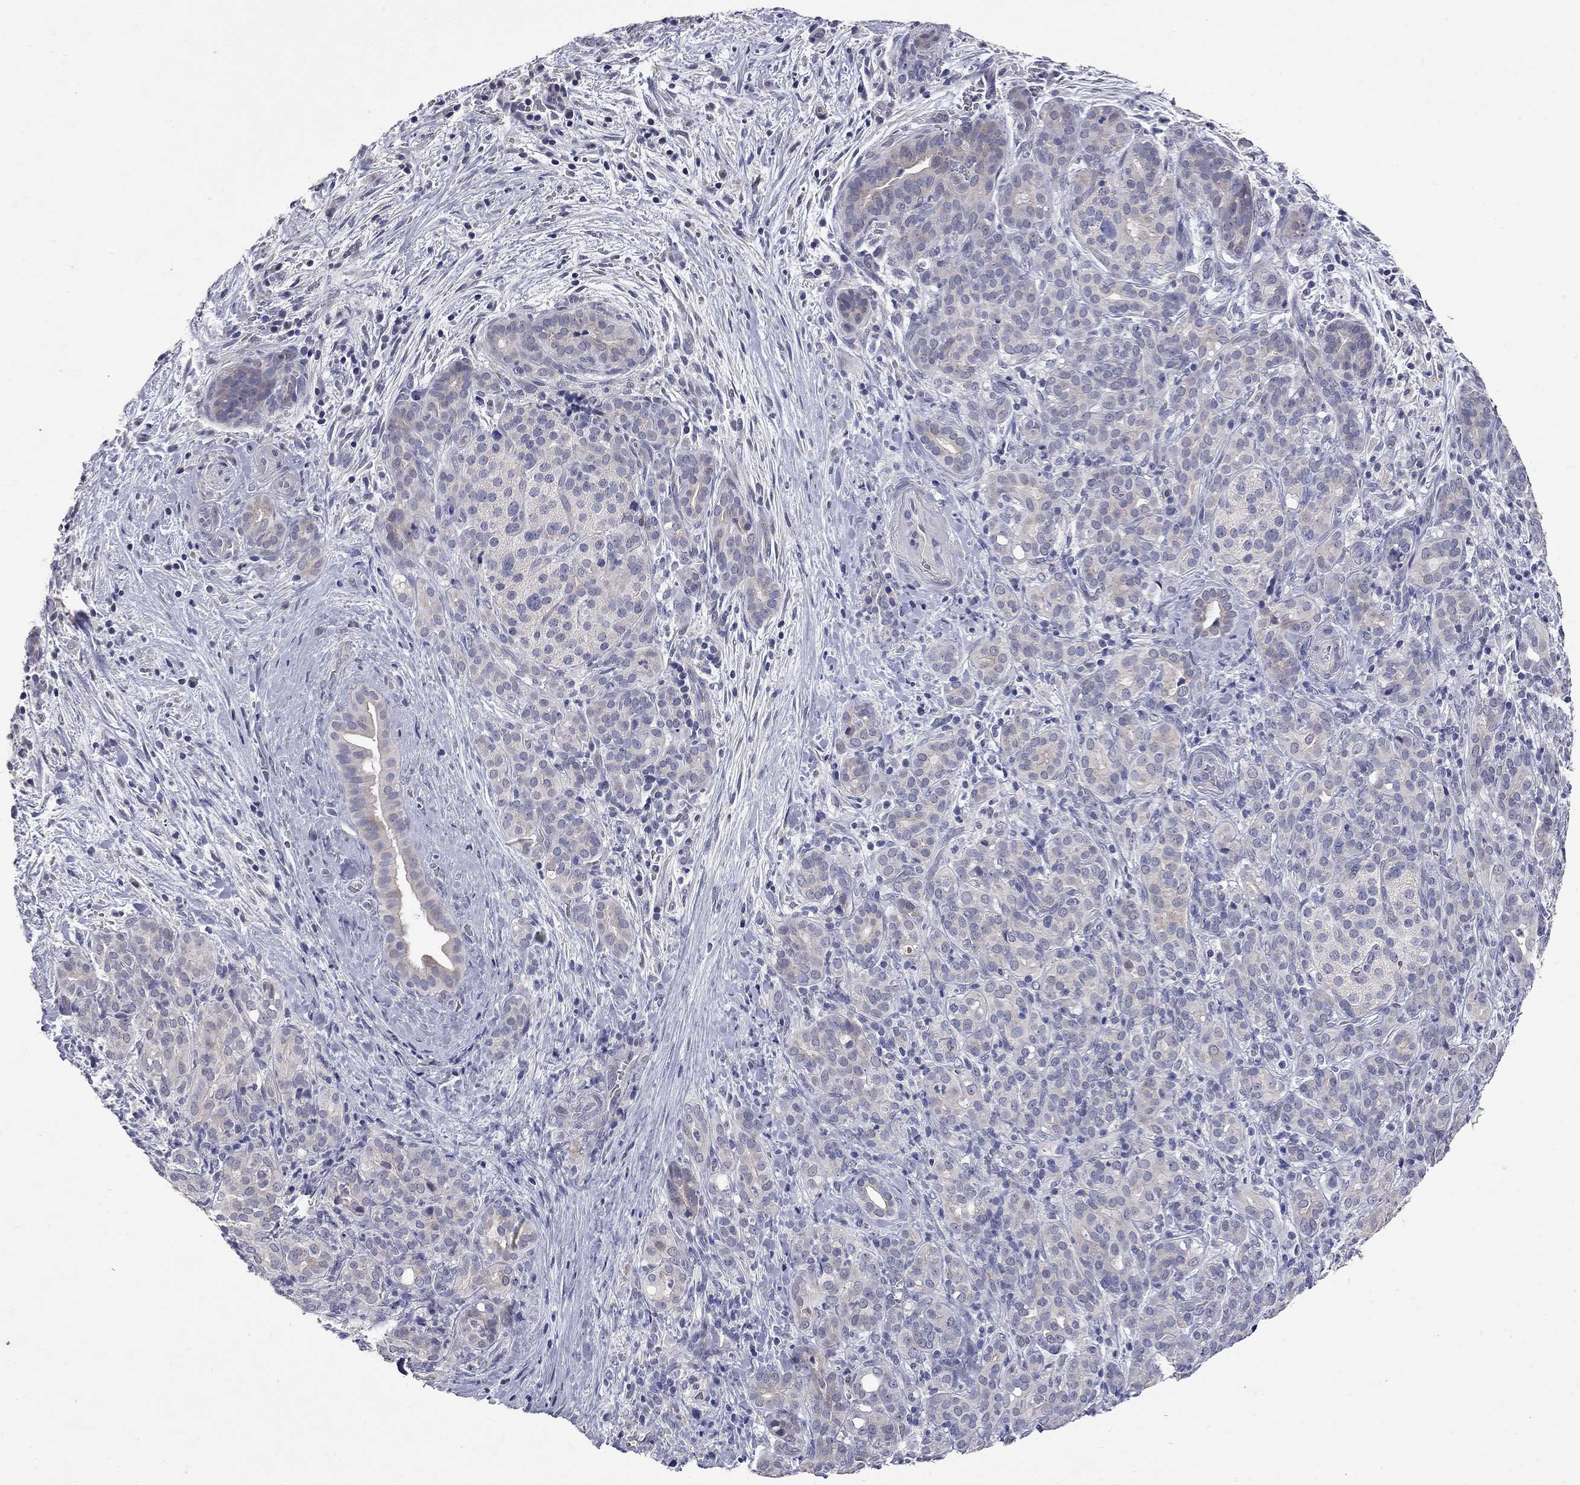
{"staining": {"intensity": "weak", "quantity": "<25%", "location": "cytoplasmic/membranous"}, "tissue": "pancreatic cancer", "cell_type": "Tumor cells", "image_type": "cancer", "snomed": [{"axis": "morphology", "description": "Adenocarcinoma, NOS"}, {"axis": "topography", "description": "Pancreas"}], "caption": "Immunohistochemistry image of neoplastic tissue: adenocarcinoma (pancreatic) stained with DAB exhibits no significant protein expression in tumor cells.", "gene": "NOS2", "patient": {"sex": "male", "age": 44}}